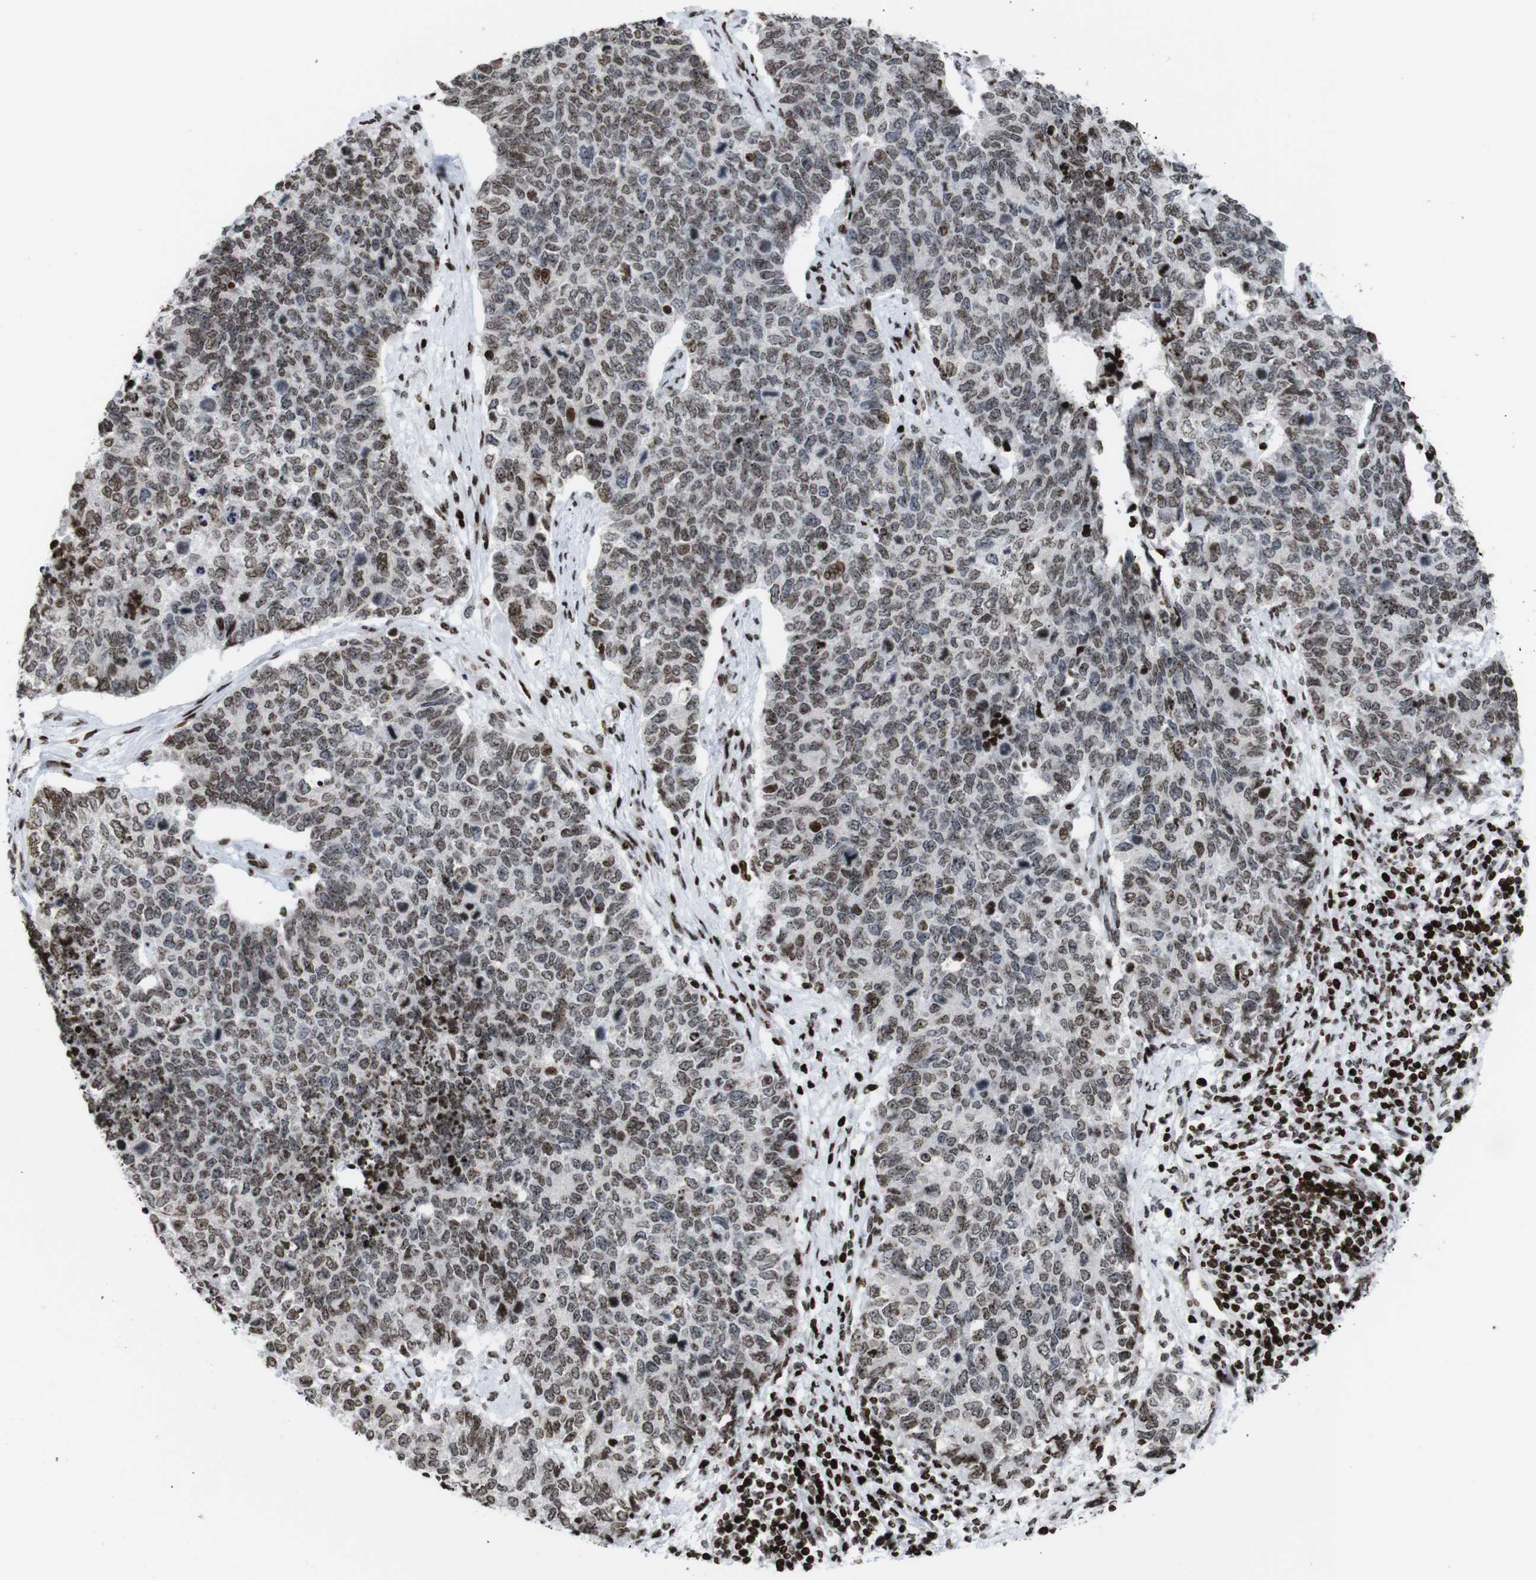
{"staining": {"intensity": "moderate", "quantity": ">75%", "location": "nuclear"}, "tissue": "cervical cancer", "cell_type": "Tumor cells", "image_type": "cancer", "snomed": [{"axis": "morphology", "description": "Squamous cell carcinoma, NOS"}, {"axis": "topography", "description": "Cervix"}], "caption": "Tumor cells show moderate nuclear positivity in approximately >75% of cells in cervical cancer (squamous cell carcinoma).", "gene": "H1-4", "patient": {"sex": "female", "age": 63}}